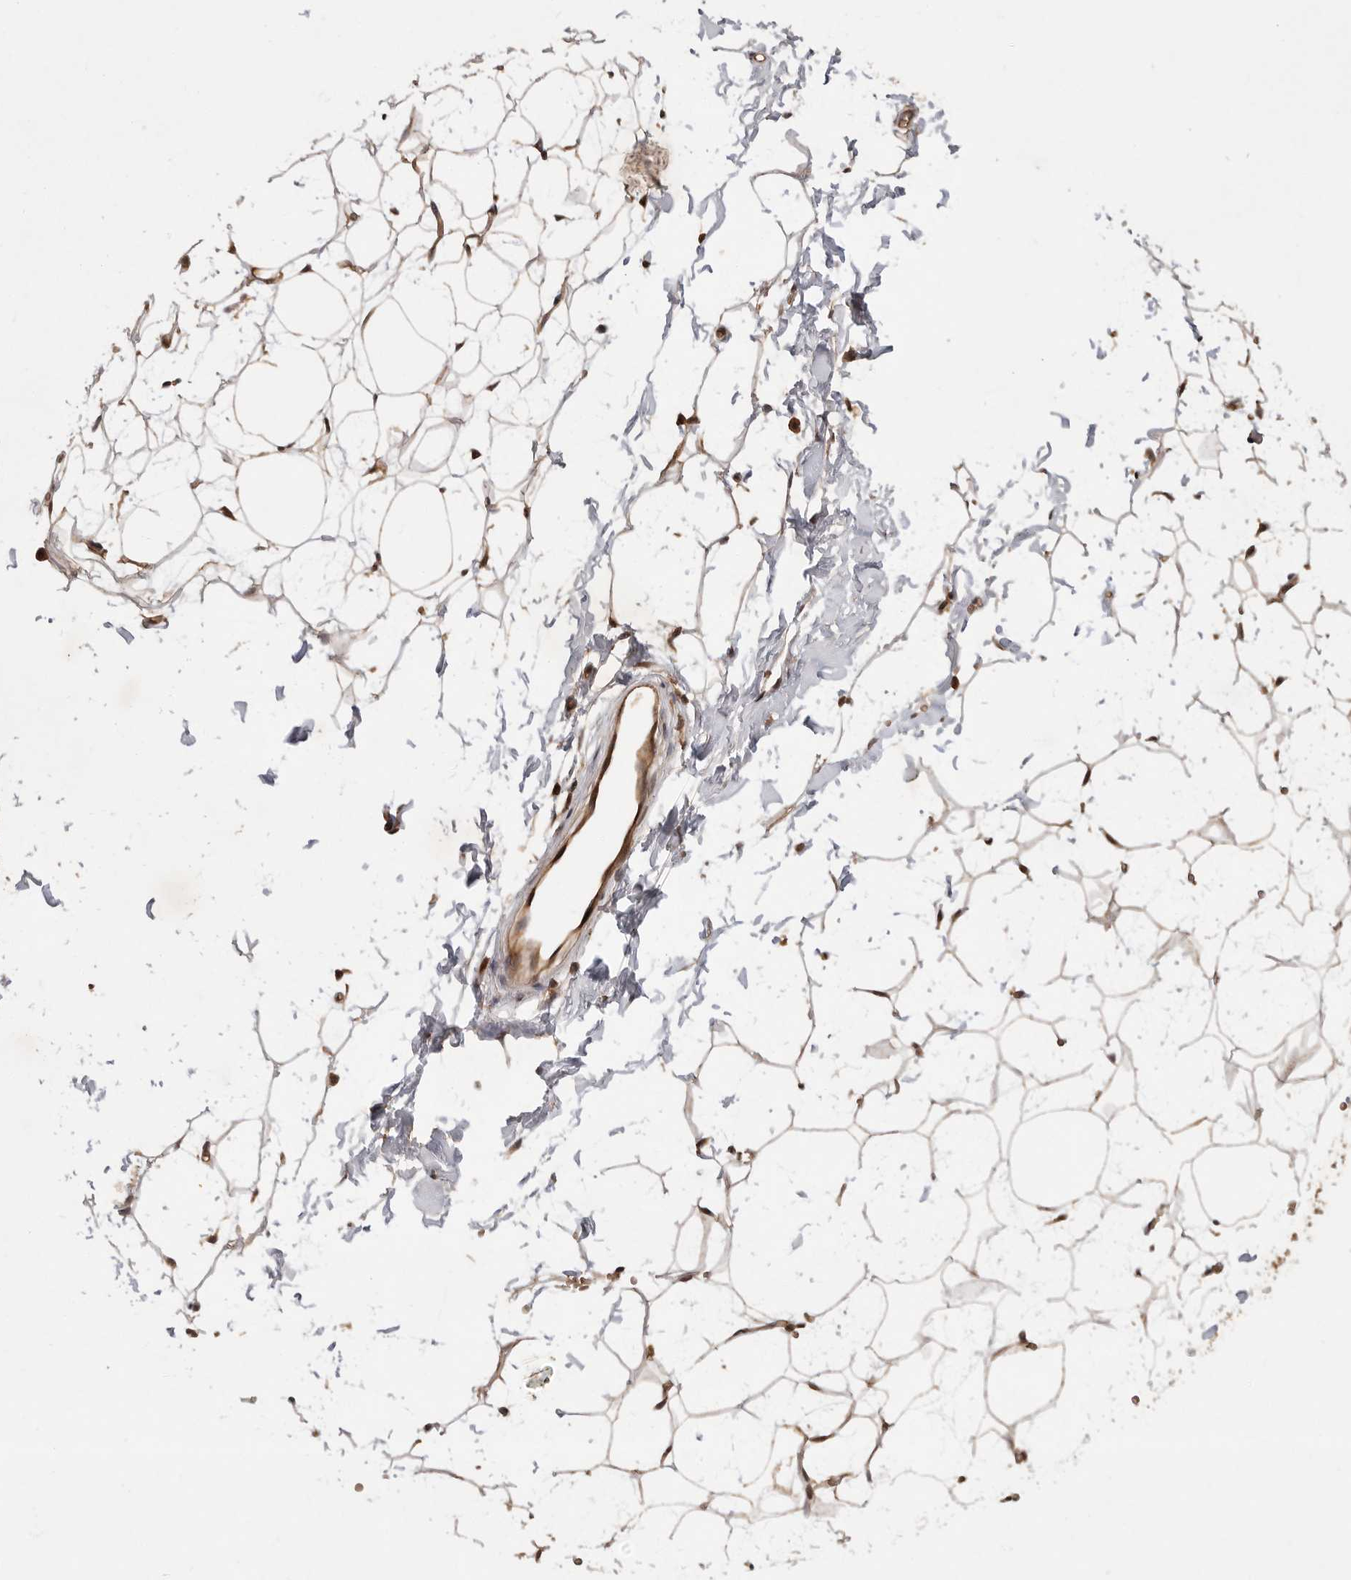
{"staining": {"intensity": "moderate", "quantity": ">75%", "location": "cytoplasmic/membranous,nuclear"}, "tissue": "adipose tissue", "cell_type": "Adipocytes", "image_type": "normal", "snomed": [{"axis": "morphology", "description": "Normal tissue, NOS"}, {"axis": "topography", "description": "Breast"}], "caption": "Immunohistochemistry (IHC) image of unremarkable human adipose tissue stained for a protein (brown), which demonstrates medium levels of moderate cytoplasmic/membranous,nuclear positivity in about >75% of adipocytes.", "gene": "VN1R4", "patient": {"sex": "female", "age": 23}}